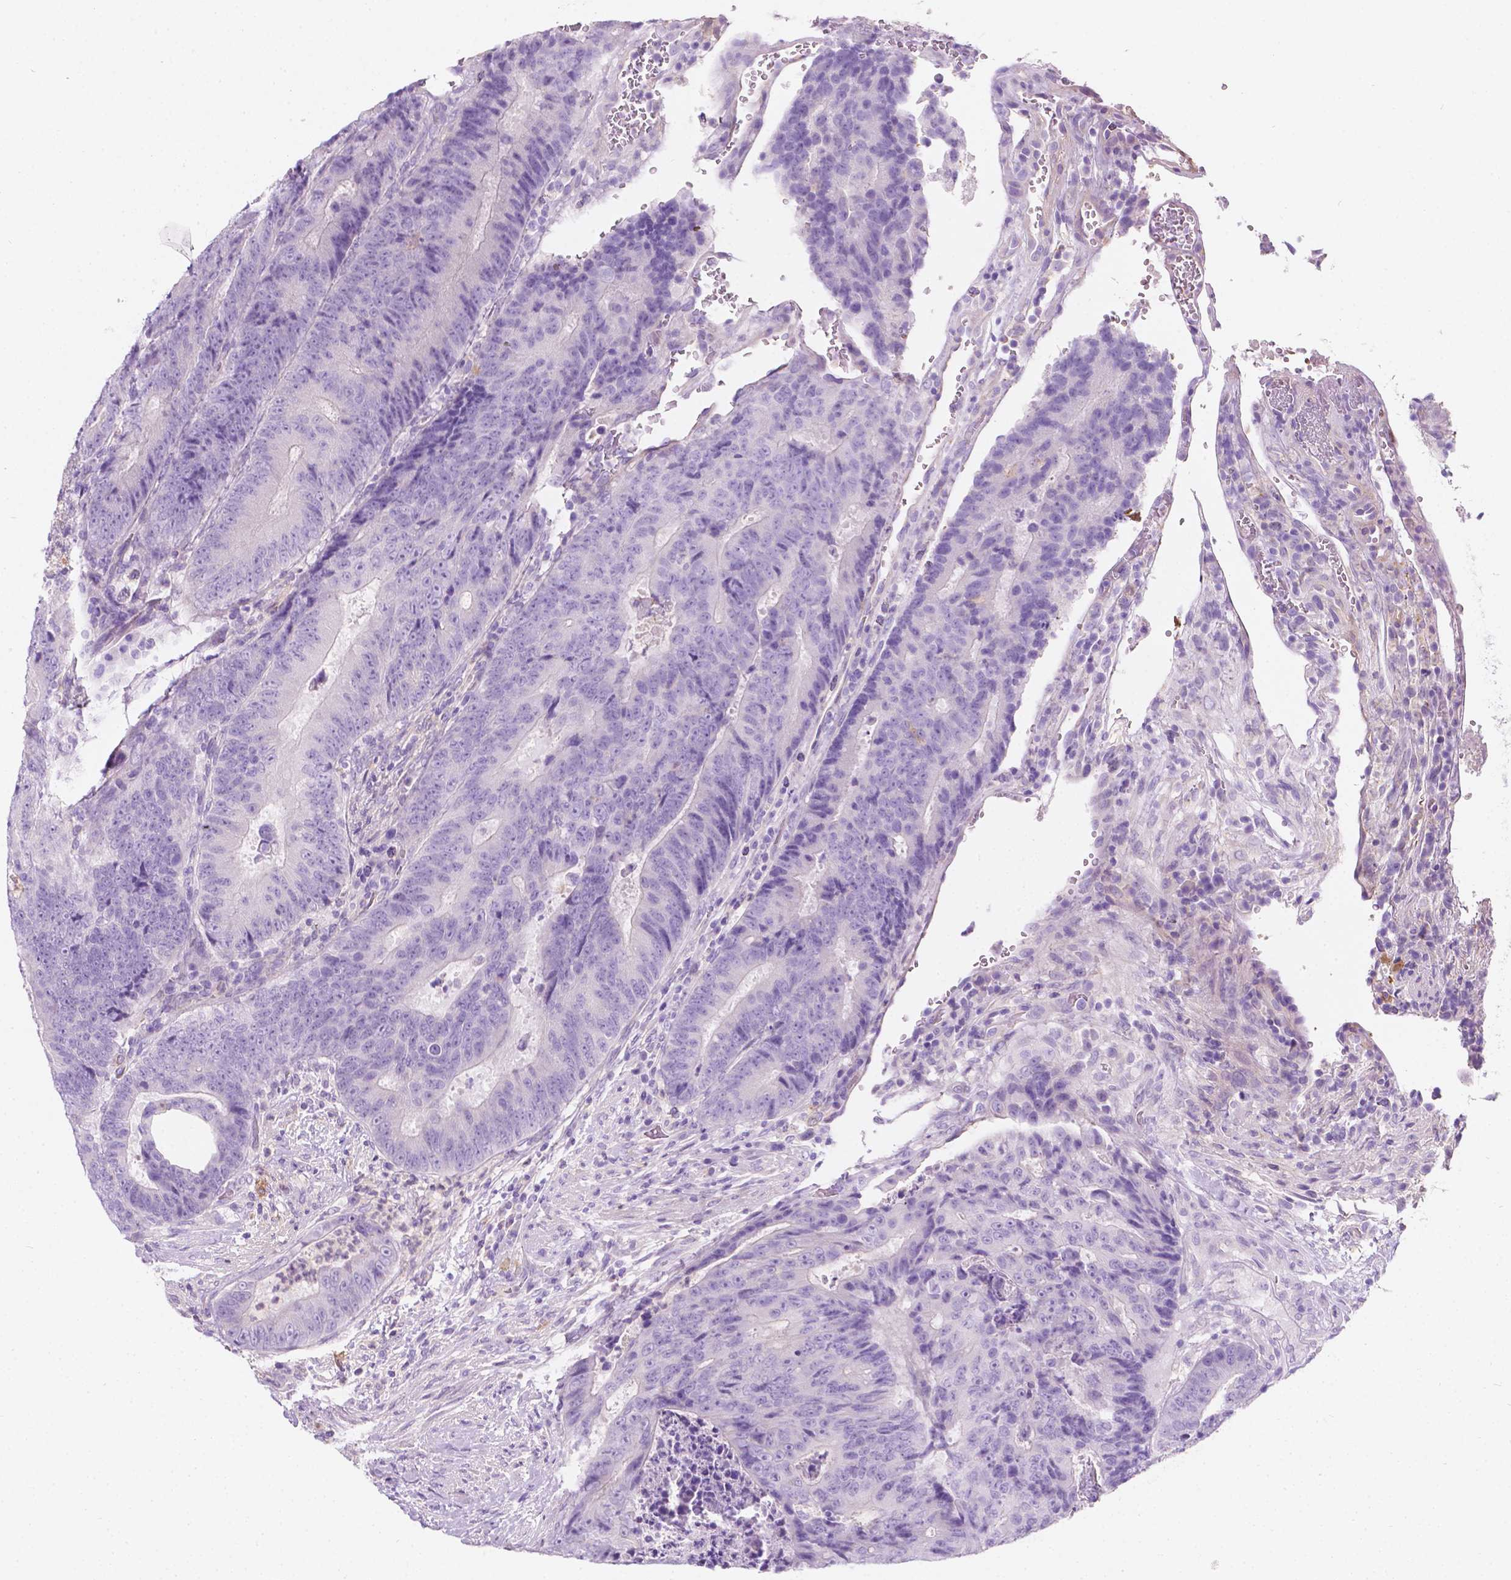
{"staining": {"intensity": "negative", "quantity": "none", "location": "none"}, "tissue": "colorectal cancer", "cell_type": "Tumor cells", "image_type": "cancer", "snomed": [{"axis": "morphology", "description": "Adenocarcinoma, NOS"}, {"axis": "topography", "description": "Colon"}], "caption": "An IHC histopathology image of adenocarcinoma (colorectal) is shown. There is no staining in tumor cells of adenocarcinoma (colorectal).", "gene": "GNAO1", "patient": {"sex": "female", "age": 48}}